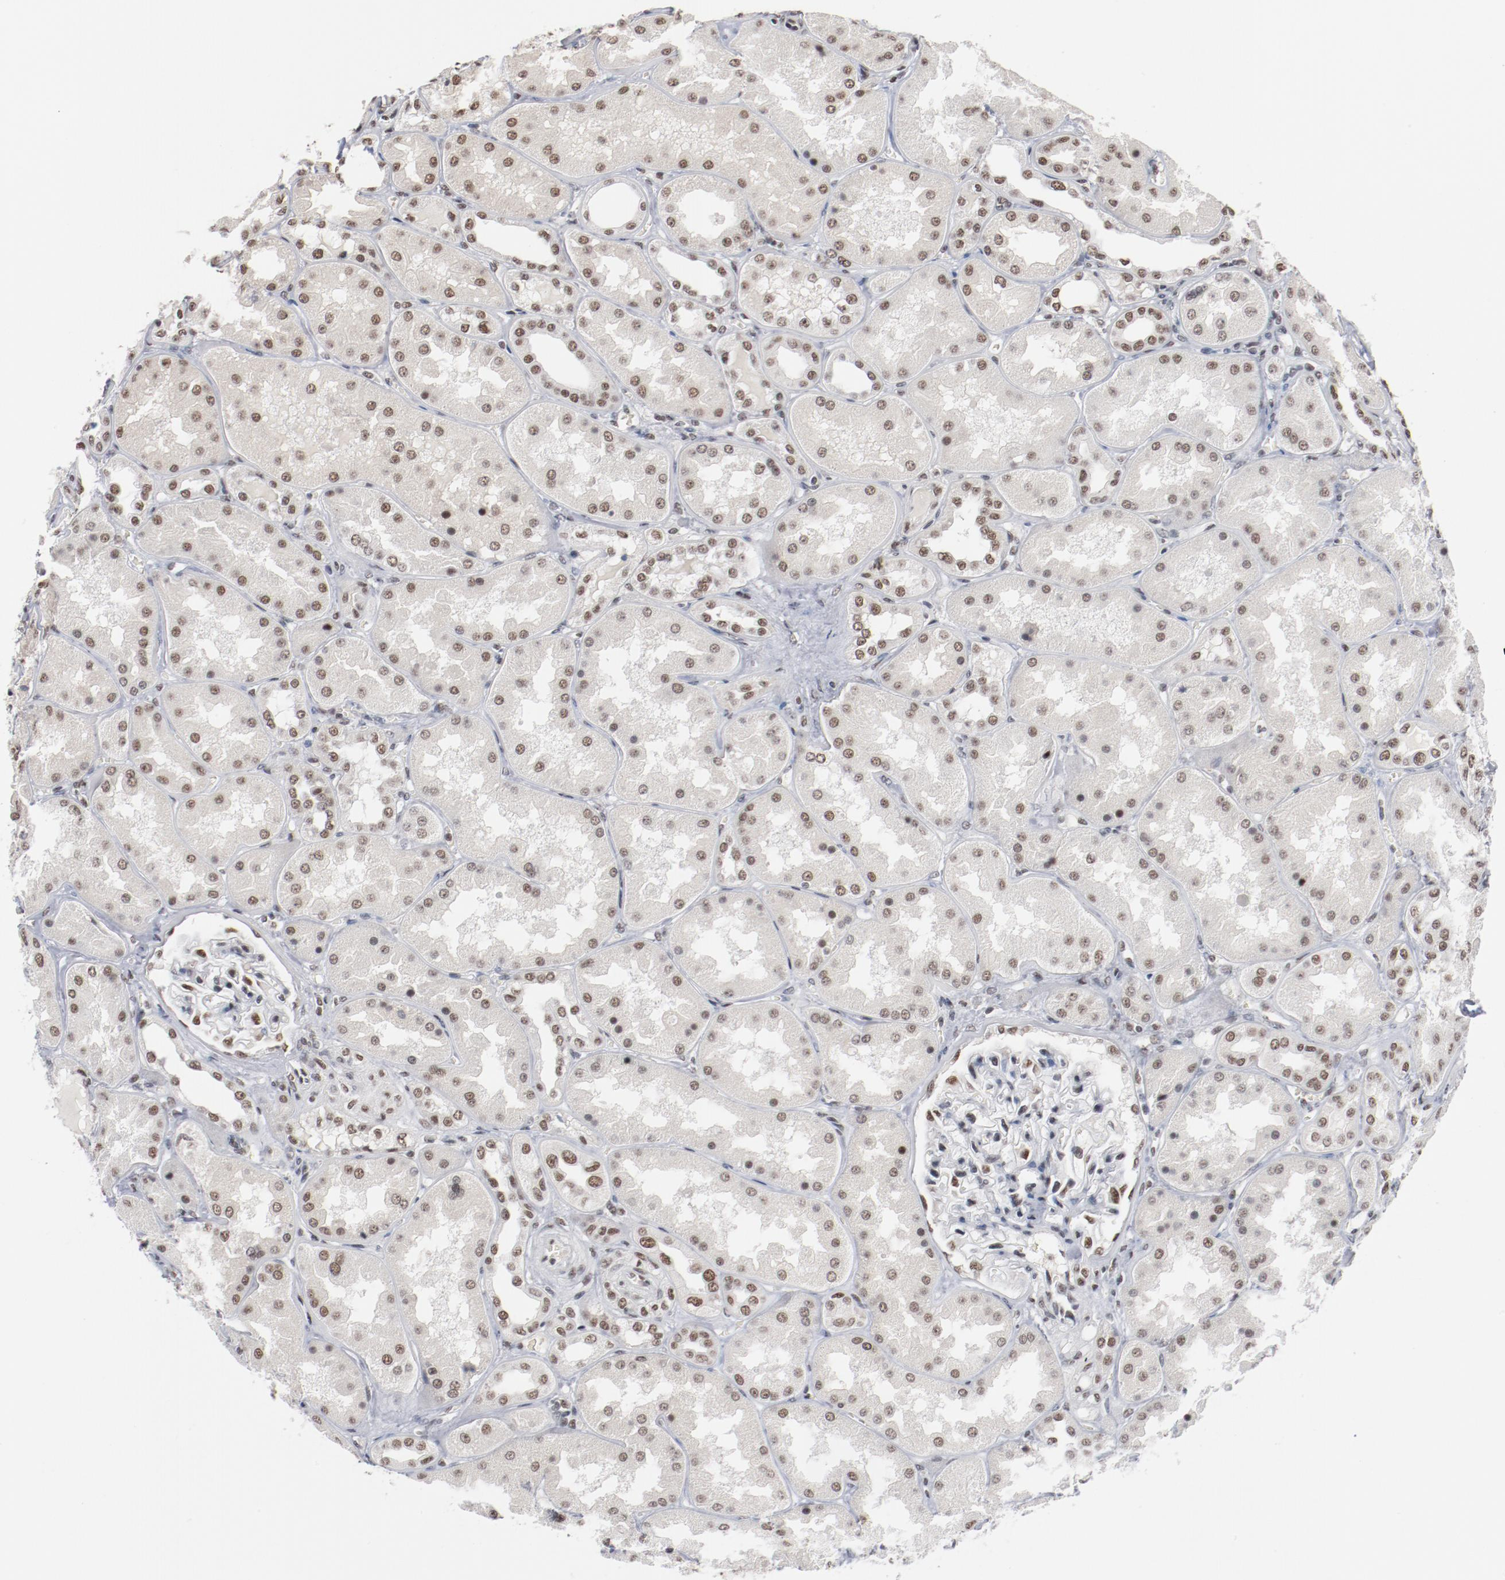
{"staining": {"intensity": "moderate", "quantity": "<25%", "location": "nuclear"}, "tissue": "kidney", "cell_type": "Cells in glomeruli", "image_type": "normal", "snomed": [{"axis": "morphology", "description": "Normal tissue, NOS"}, {"axis": "topography", "description": "Kidney"}], "caption": "Immunohistochemistry (DAB (3,3'-diaminobenzidine)) staining of benign human kidney shows moderate nuclear protein positivity in approximately <25% of cells in glomeruli.", "gene": "BUB3", "patient": {"sex": "female", "age": 56}}